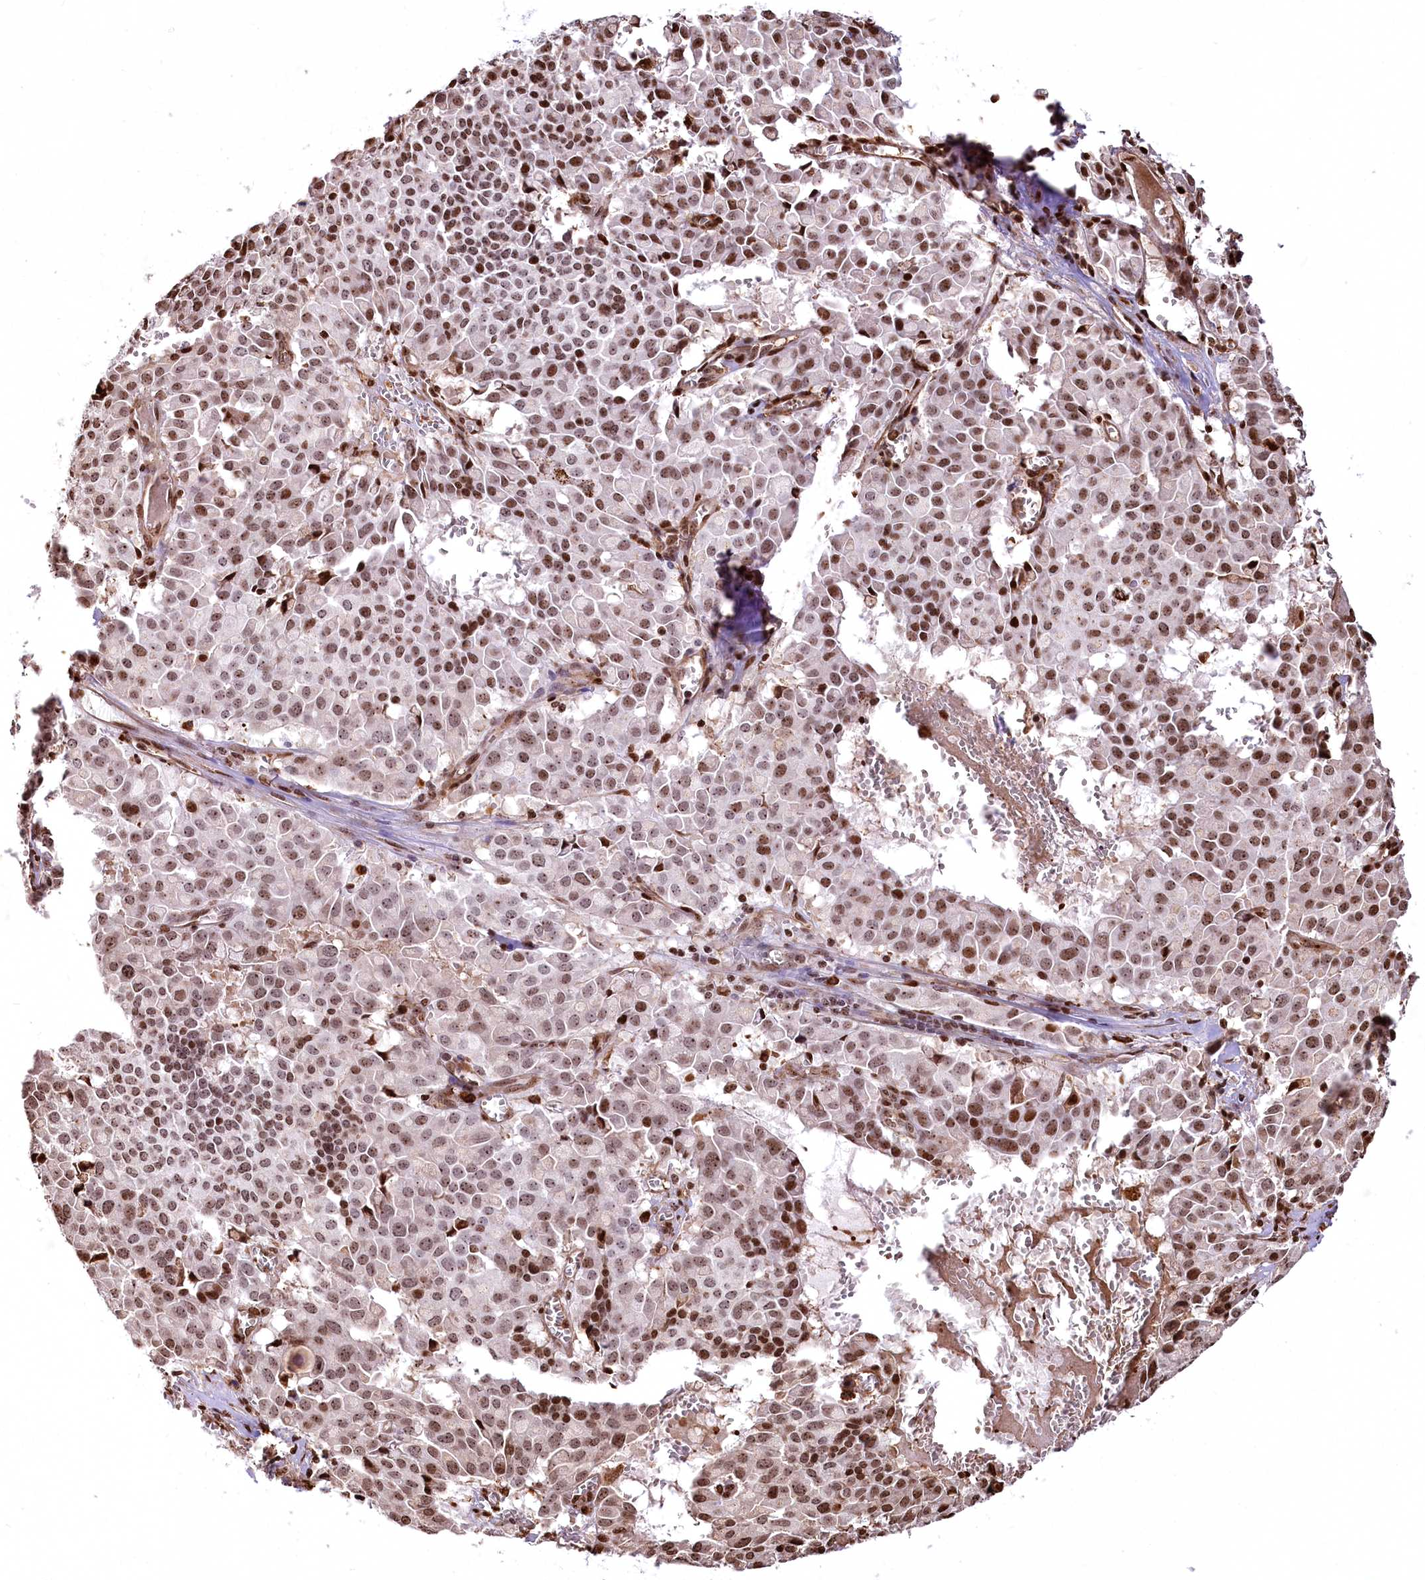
{"staining": {"intensity": "moderate", "quantity": ">75%", "location": "nuclear"}, "tissue": "pancreatic cancer", "cell_type": "Tumor cells", "image_type": "cancer", "snomed": [{"axis": "morphology", "description": "Adenocarcinoma, NOS"}, {"axis": "topography", "description": "Pancreas"}], "caption": "Immunohistochemical staining of pancreatic cancer (adenocarcinoma) displays medium levels of moderate nuclear staining in approximately >75% of tumor cells.", "gene": "PTMS", "patient": {"sex": "male", "age": 65}}